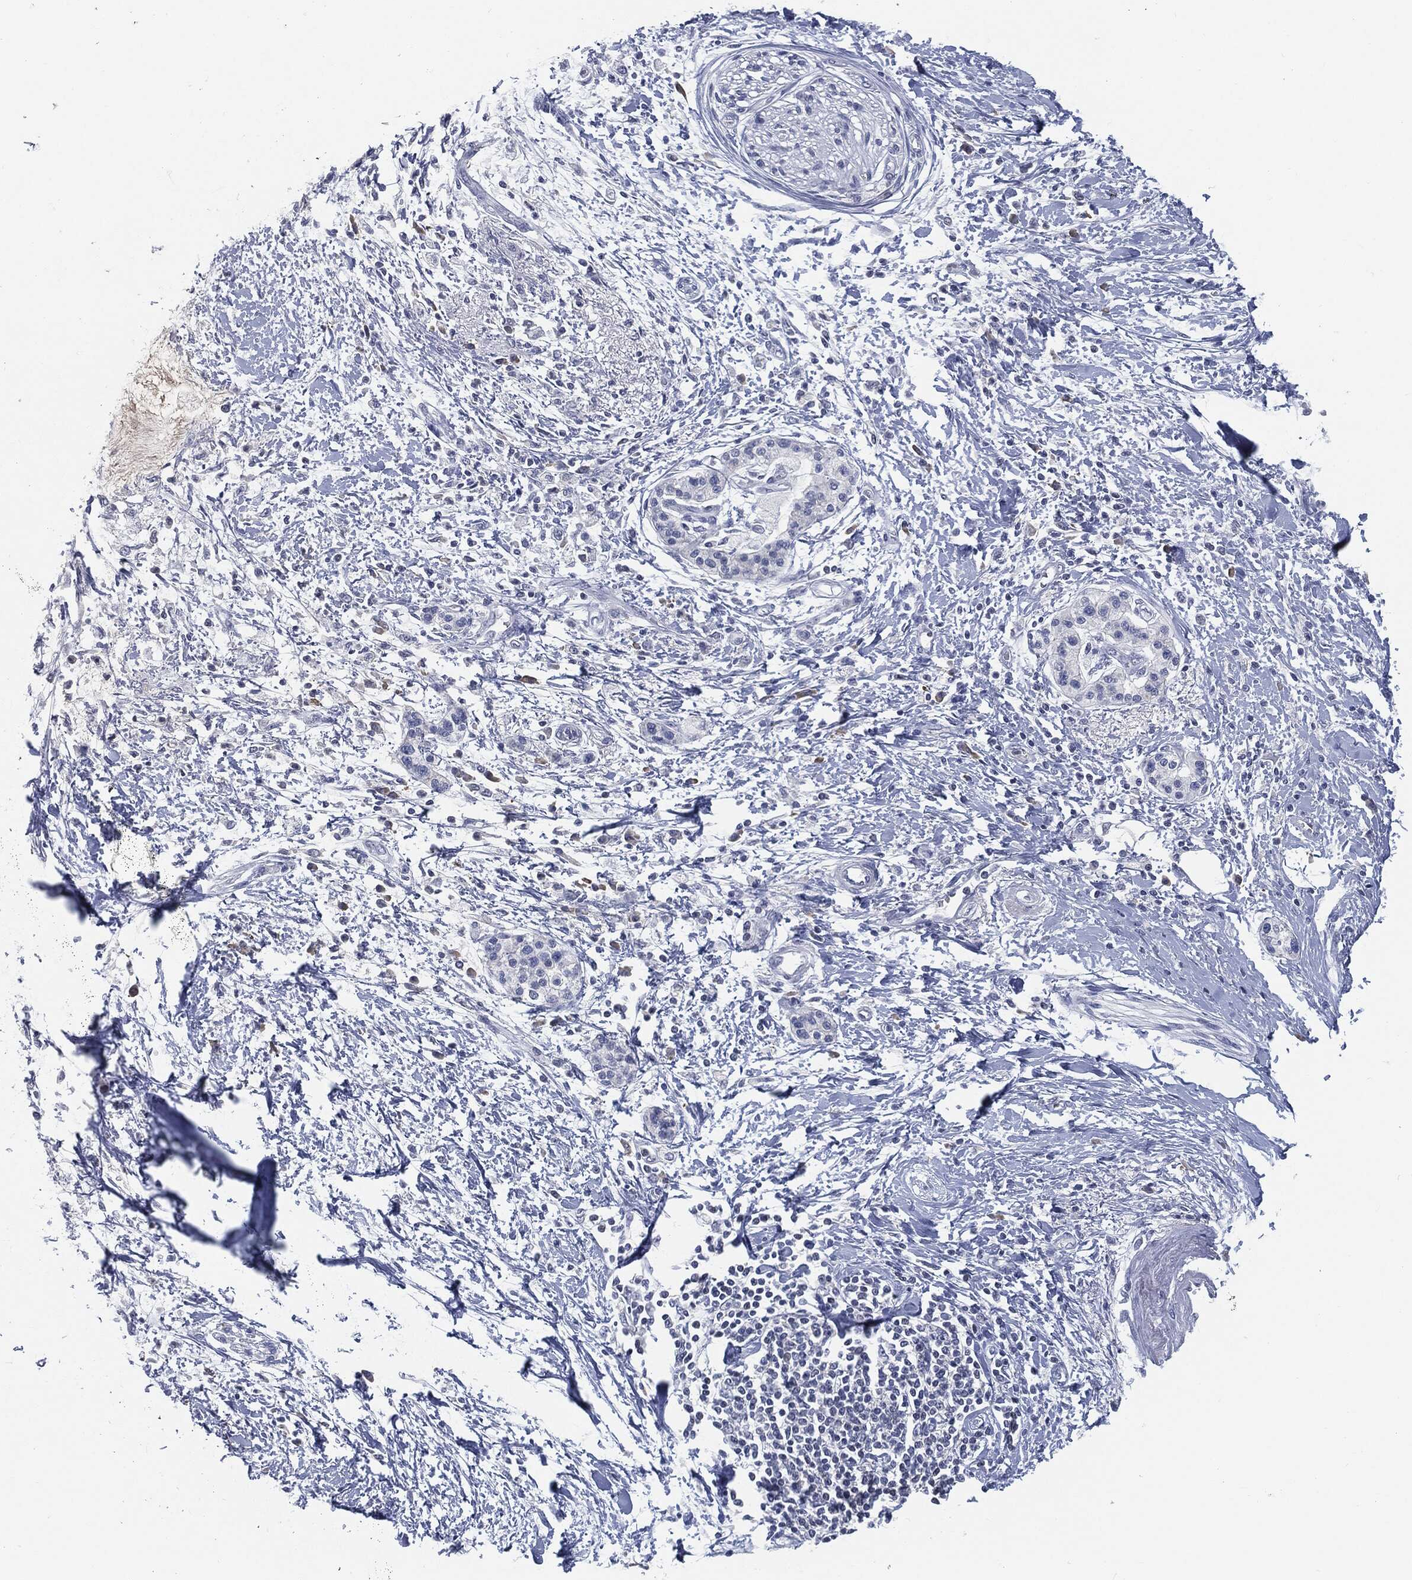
{"staining": {"intensity": "negative", "quantity": "none", "location": "none"}, "tissue": "pancreatic cancer", "cell_type": "Tumor cells", "image_type": "cancer", "snomed": [{"axis": "morphology", "description": "Normal tissue, NOS"}, {"axis": "morphology", "description": "Adenocarcinoma, NOS"}, {"axis": "topography", "description": "Pancreas"}, {"axis": "topography", "description": "Duodenum"}], "caption": "This is an IHC histopathology image of human adenocarcinoma (pancreatic). There is no expression in tumor cells.", "gene": "PROM1", "patient": {"sex": "female", "age": 60}}